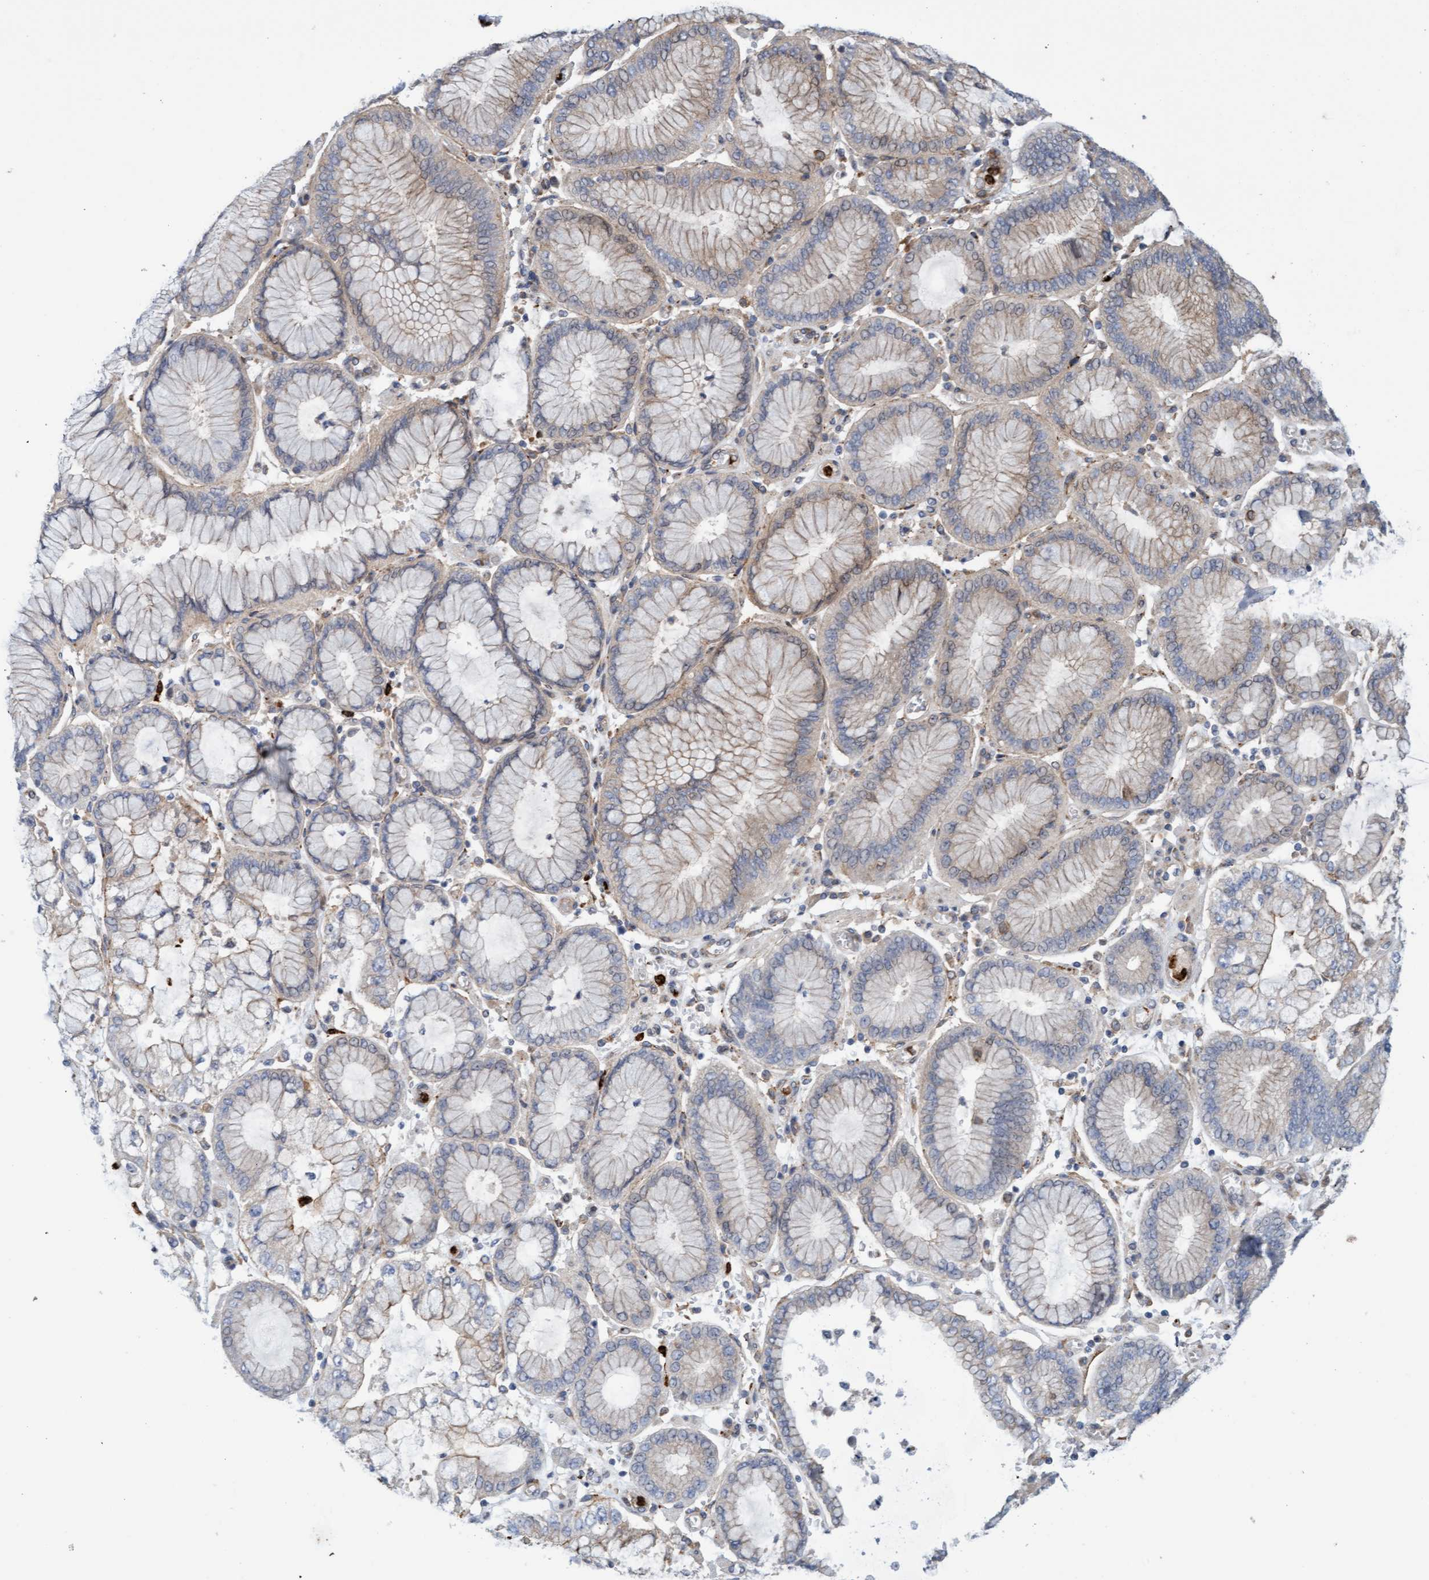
{"staining": {"intensity": "weak", "quantity": ">75%", "location": "cytoplasmic/membranous"}, "tissue": "stomach cancer", "cell_type": "Tumor cells", "image_type": "cancer", "snomed": [{"axis": "morphology", "description": "Adenocarcinoma, NOS"}, {"axis": "topography", "description": "Stomach"}], "caption": "The immunohistochemical stain highlights weak cytoplasmic/membranous staining in tumor cells of stomach adenocarcinoma tissue.", "gene": "MMP8", "patient": {"sex": "male", "age": 76}}